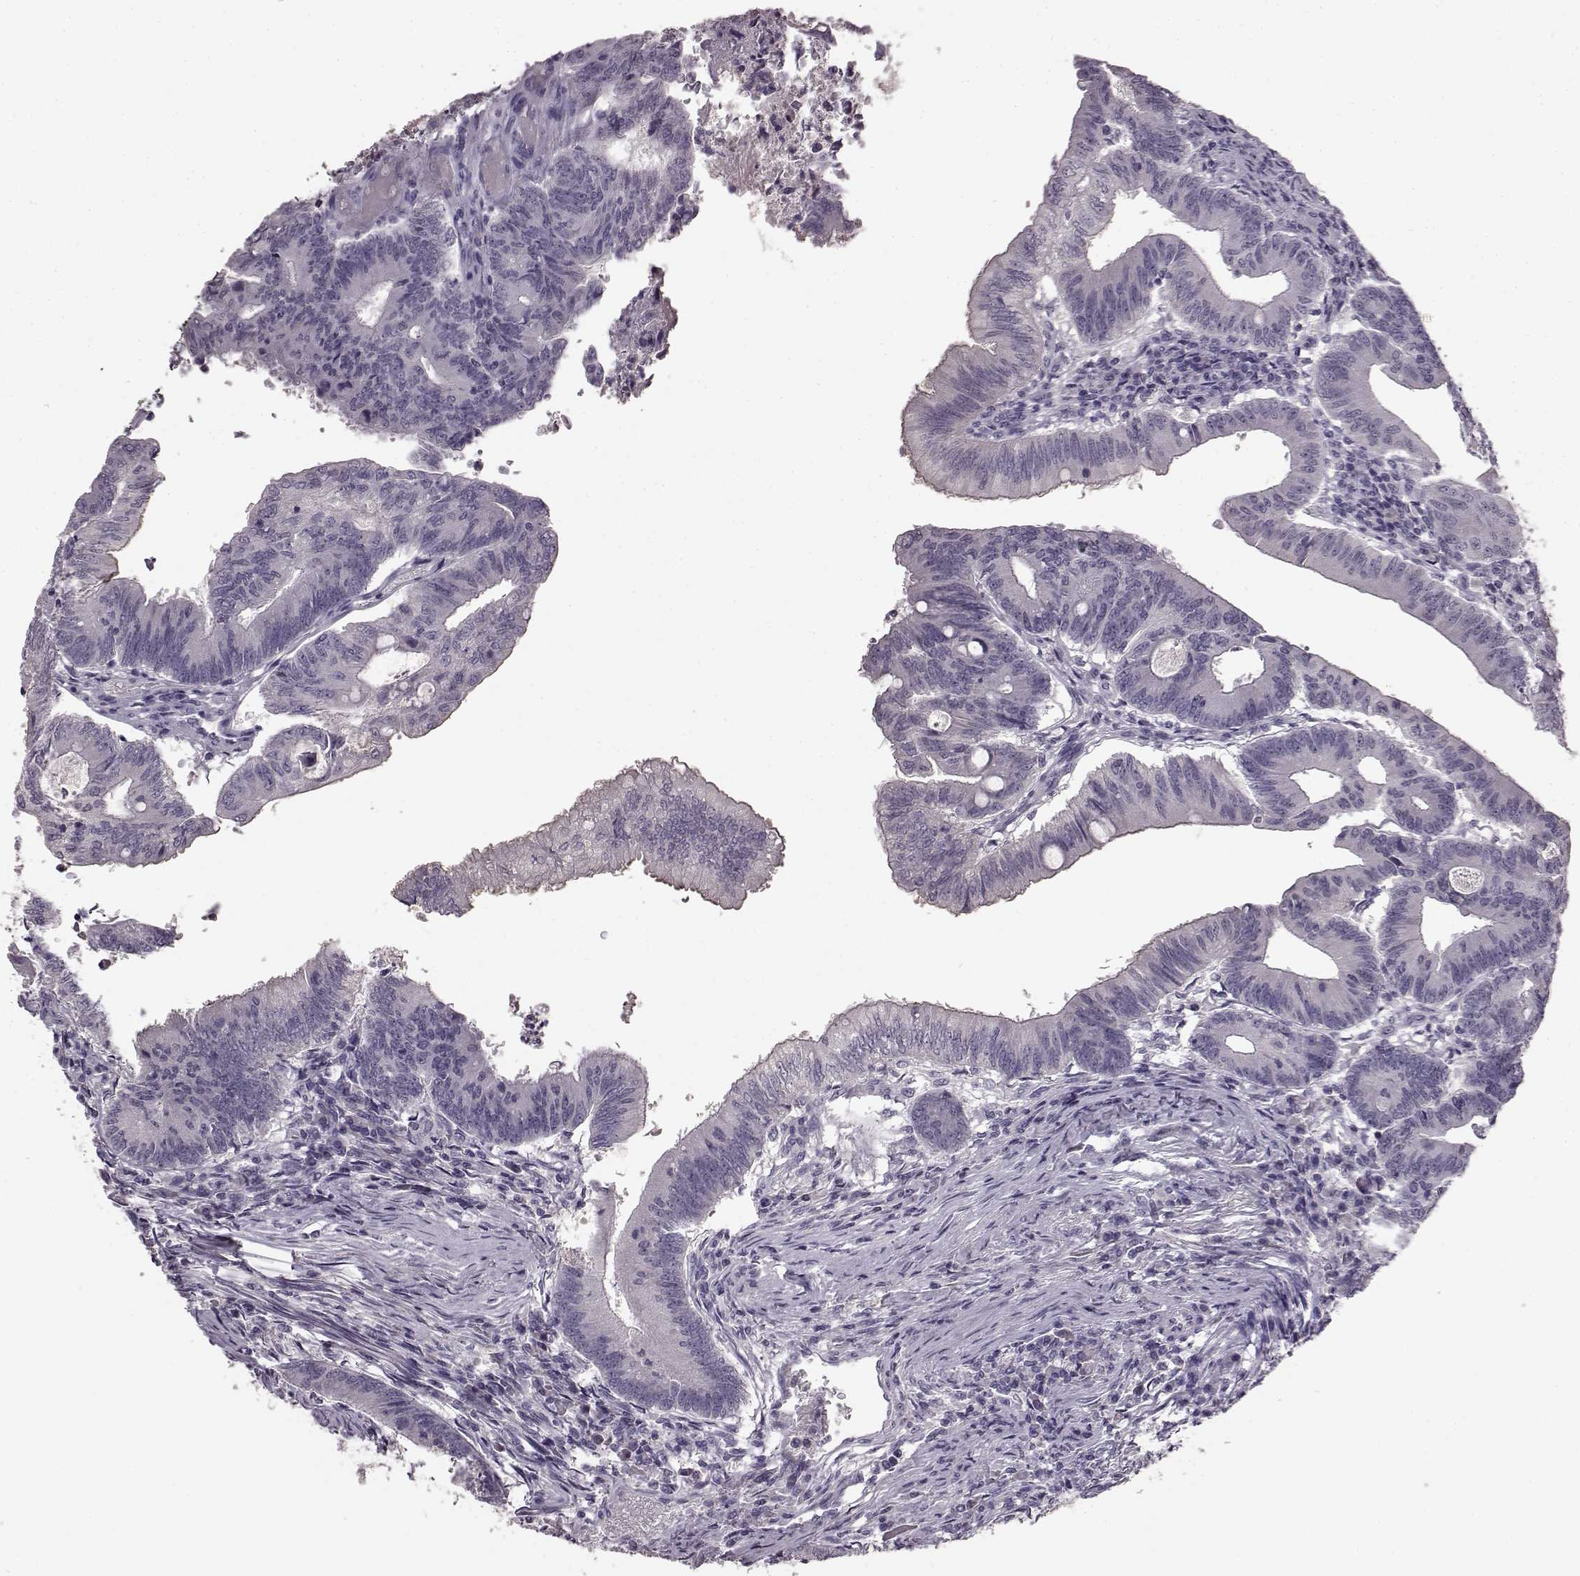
{"staining": {"intensity": "negative", "quantity": "none", "location": "none"}, "tissue": "colorectal cancer", "cell_type": "Tumor cells", "image_type": "cancer", "snomed": [{"axis": "morphology", "description": "Adenocarcinoma, NOS"}, {"axis": "topography", "description": "Colon"}], "caption": "DAB immunohistochemical staining of colorectal adenocarcinoma reveals no significant staining in tumor cells.", "gene": "LHB", "patient": {"sex": "female", "age": 70}}